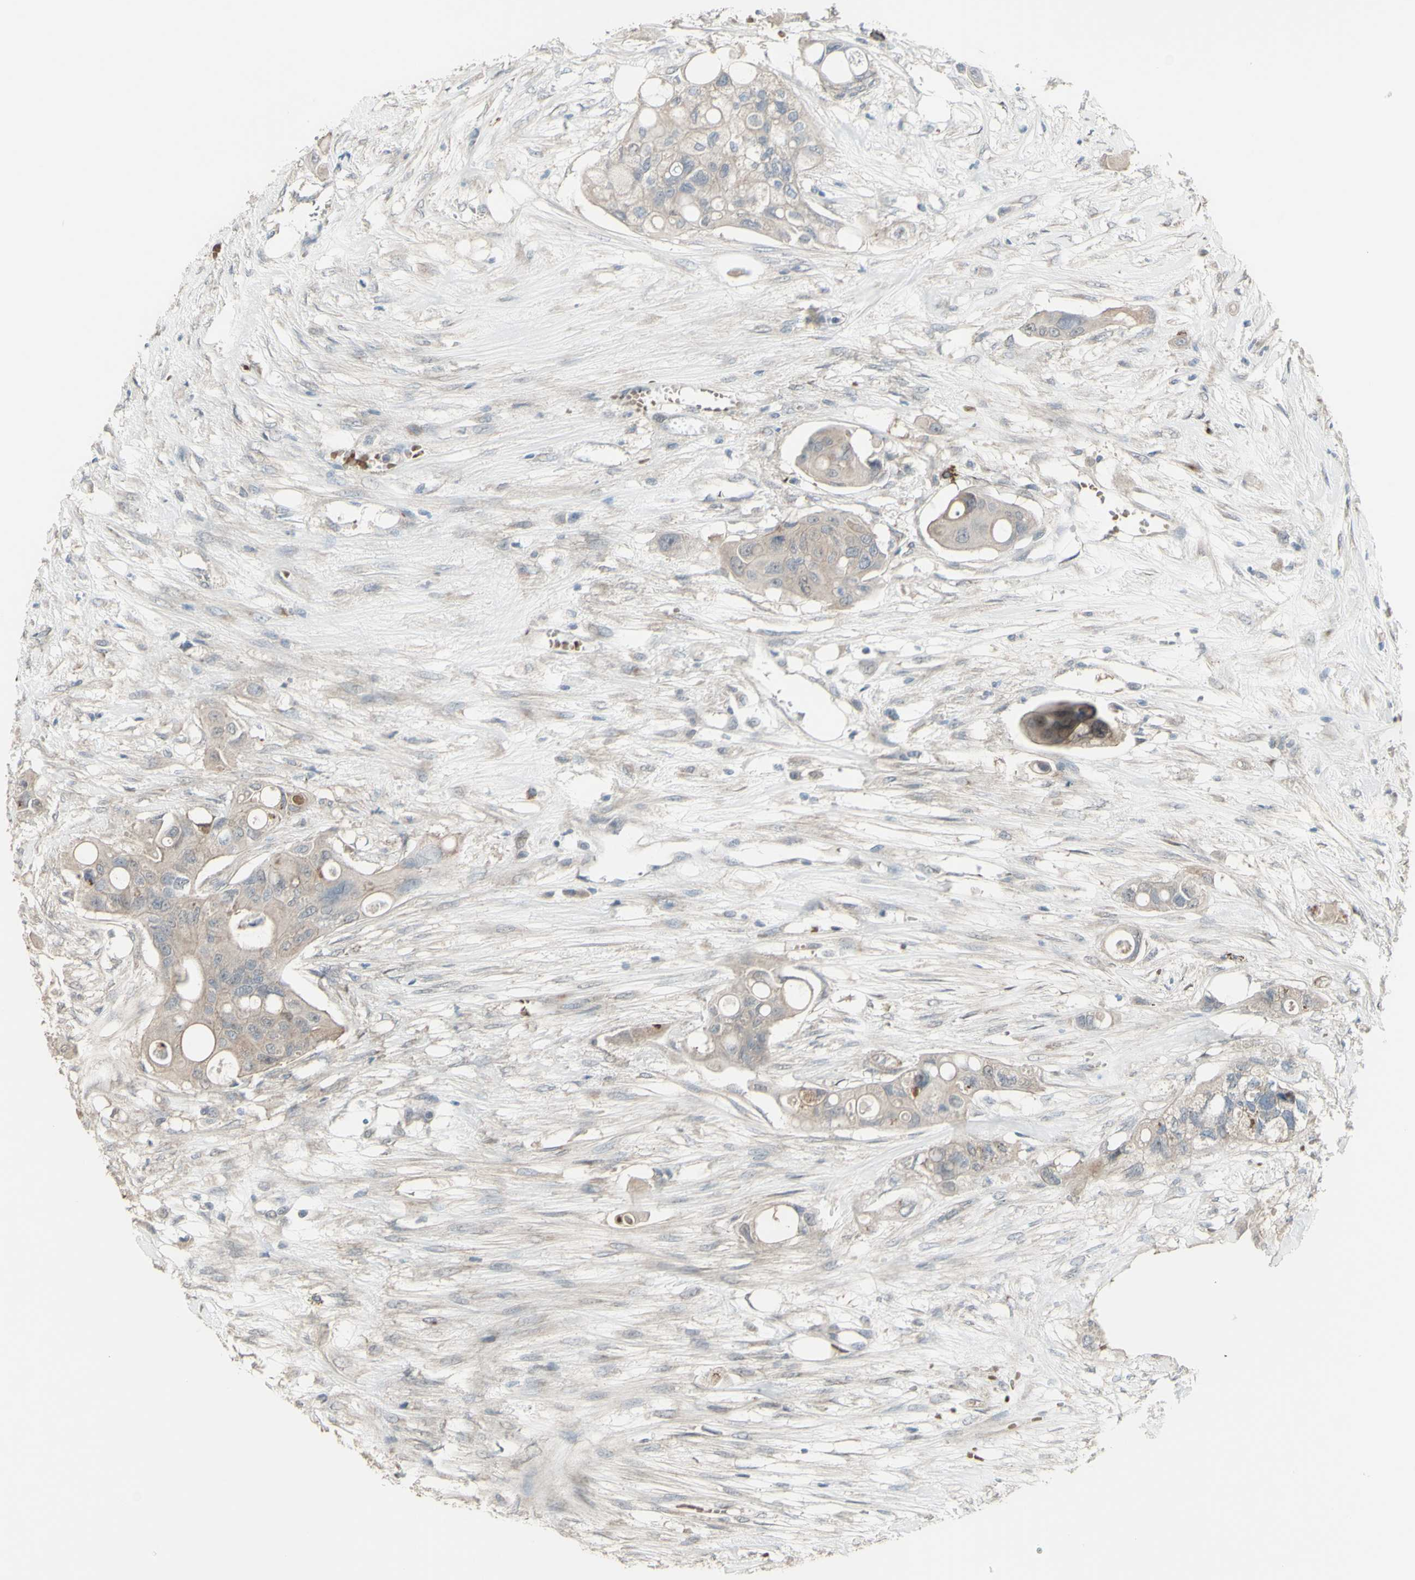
{"staining": {"intensity": "weak", "quantity": ">75%", "location": "cytoplasmic/membranous"}, "tissue": "colorectal cancer", "cell_type": "Tumor cells", "image_type": "cancer", "snomed": [{"axis": "morphology", "description": "Adenocarcinoma, NOS"}, {"axis": "topography", "description": "Colon"}], "caption": "Brown immunohistochemical staining in human colorectal adenocarcinoma demonstrates weak cytoplasmic/membranous expression in about >75% of tumor cells. (Brightfield microscopy of DAB IHC at high magnification).", "gene": "GRAMD1B", "patient": {"sex": "female", "age": 57}}